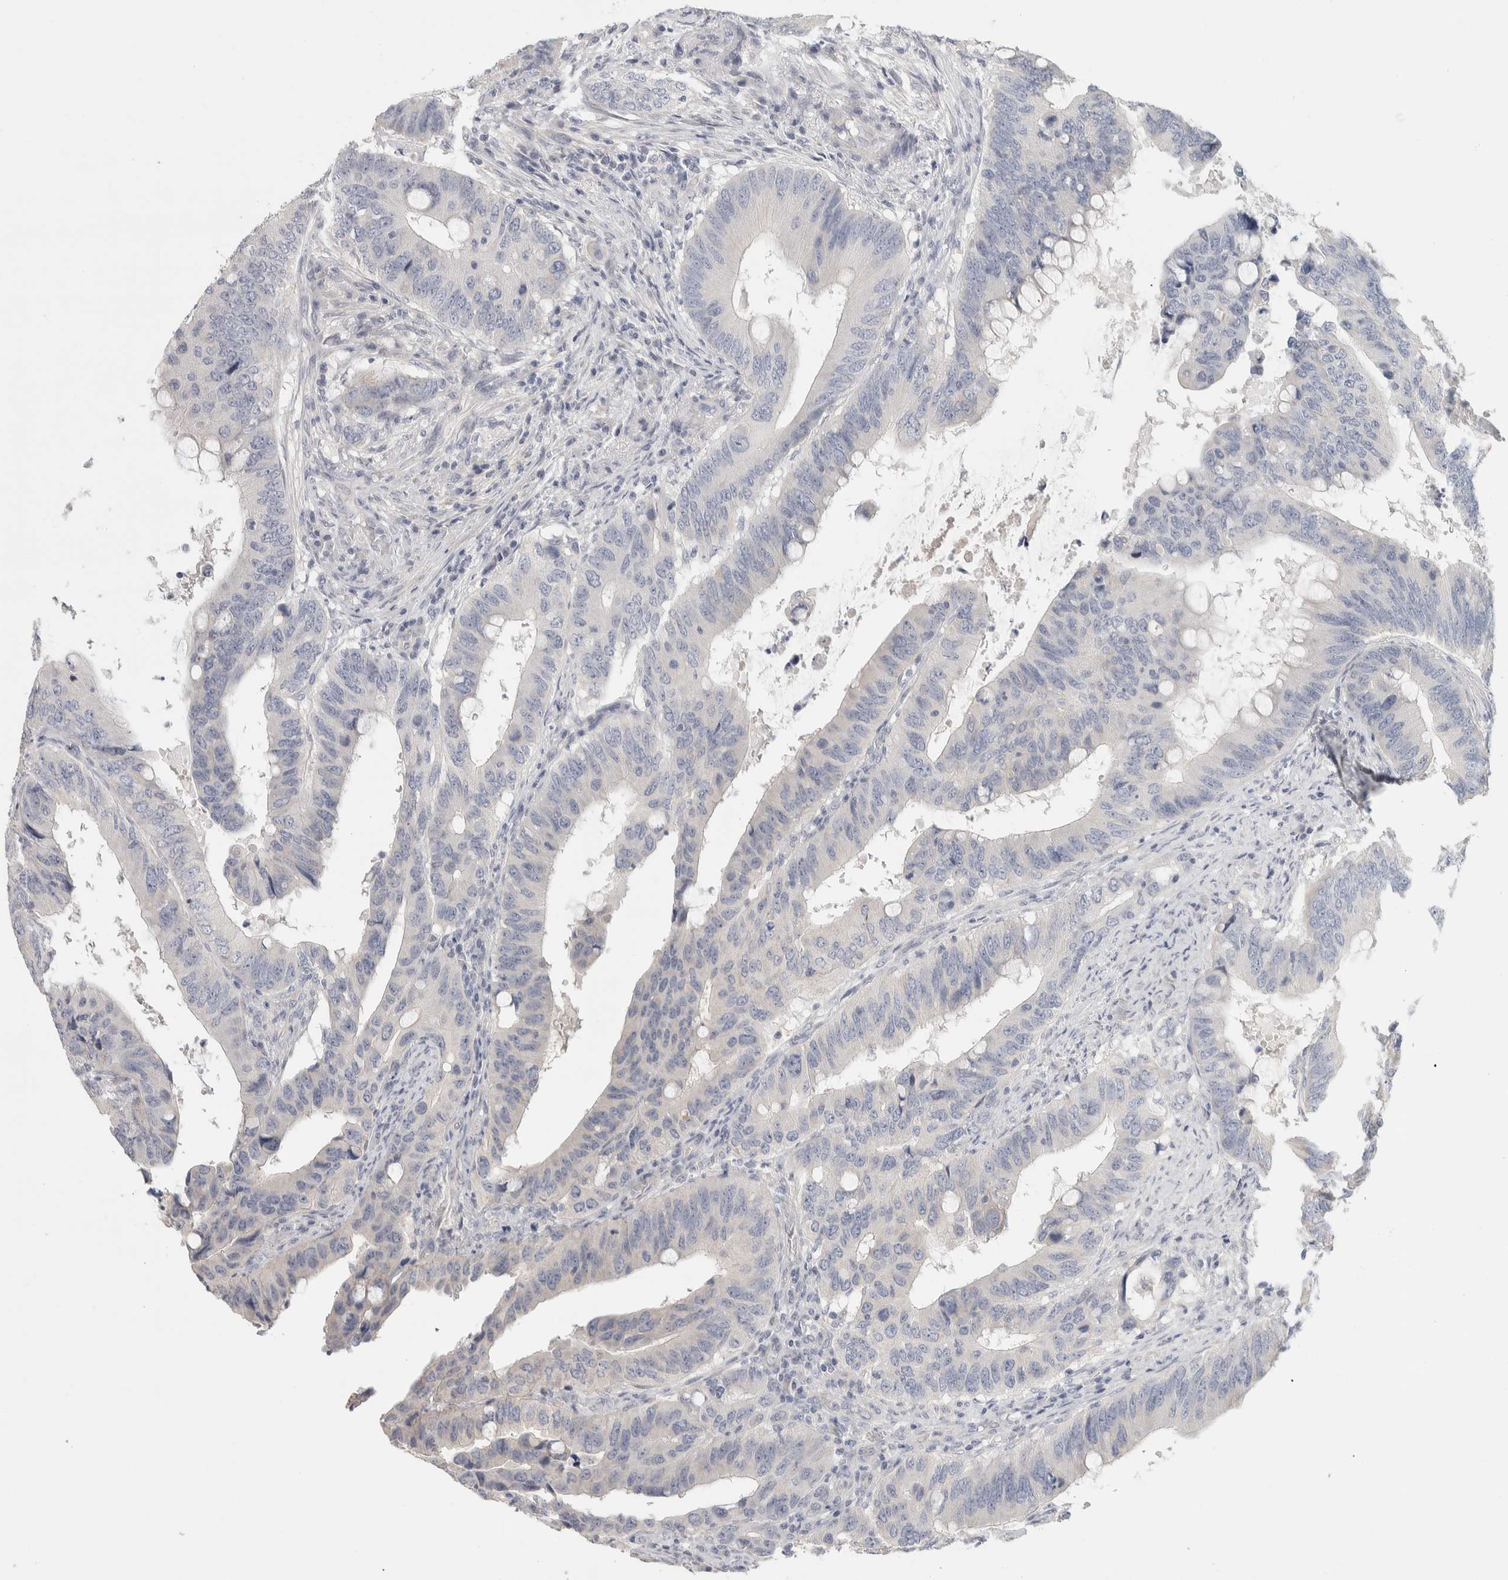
{"staining": {"intensity": "negative", "quantity": "none", "location": "none"}, "tissue": "colorectal cancer", "cell_type": "Tumor cells", "image_type": "cancer", "snomed": [{"axis": "morphology", "description": "Adenocarcinoma, NOS"}, {"axis": "topography", "description": "Colon"}], "caption": "The image displays no significant expression in tumor cells of colorectal adenocarcinoma. (DAB (3,3'-diaminobenzidine) immunohistochemistry (IHC) with hematoxylin counter stain).", "gene": "DCXR", "patient": {"sex": "male", "age": 71}}